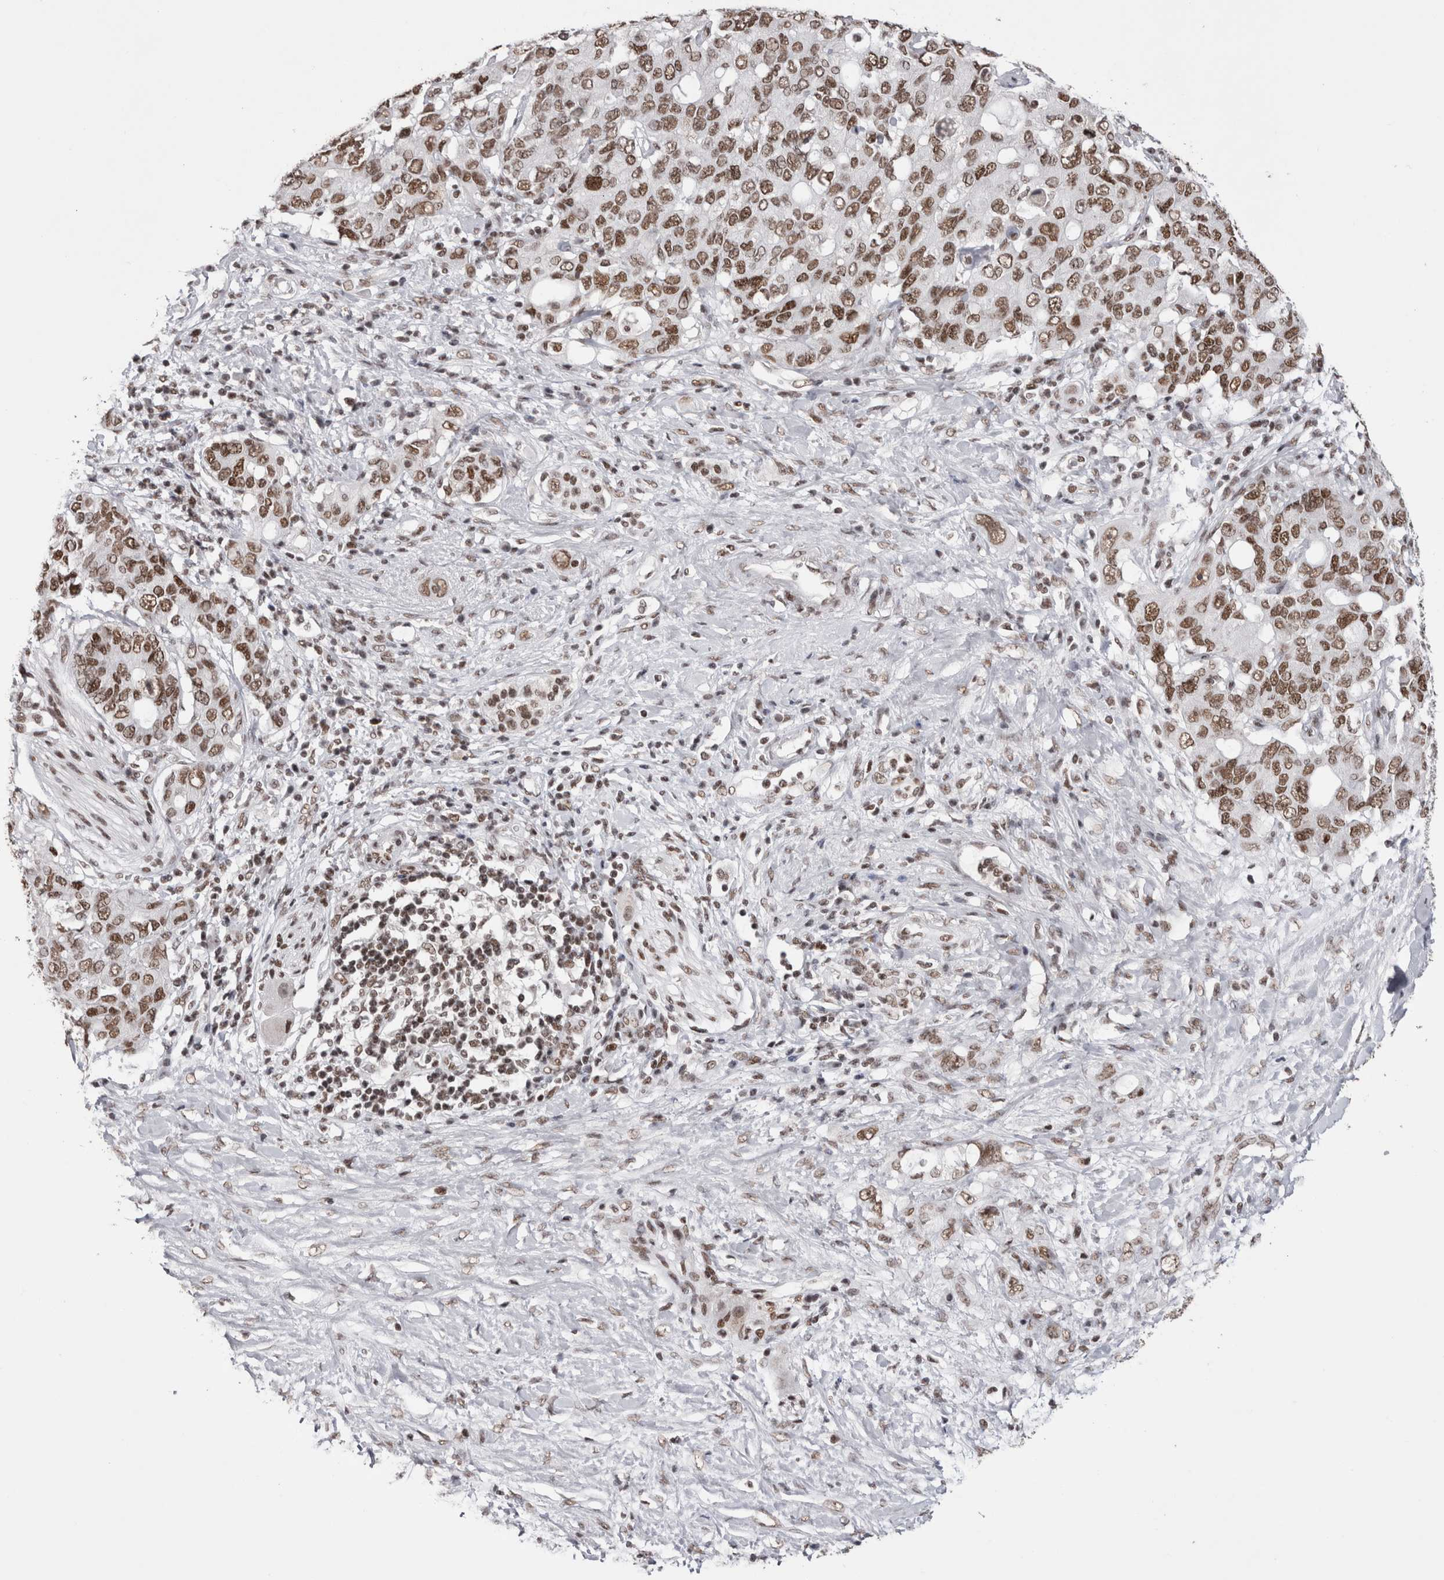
{"staining": {"intensity": "moderate", "quantity": ">75%", "location": "nuclear"}, "tissue": "pancreatic cancer", "cell_type": "Tumor cells", "image_type": "cancer", "snomed": [{"axis": "morphology", "description": "Adenocarcinoma, NOS"}, {"axis": "topography", "description": "Pancreas"}], "caption": "High-magnification brightfield microscopy of pancreatic cancer (adenocarcinoma) stained with DAB (3,3'-diaminobenzidine) (brown) and counterstained with hematoxylin (blue). tumor cells exhibit moderate nuclear positivity is appreciated in about>75% of cells.", "gene": "SMC1A", "patient": {"sex": "female", "age": 56}}